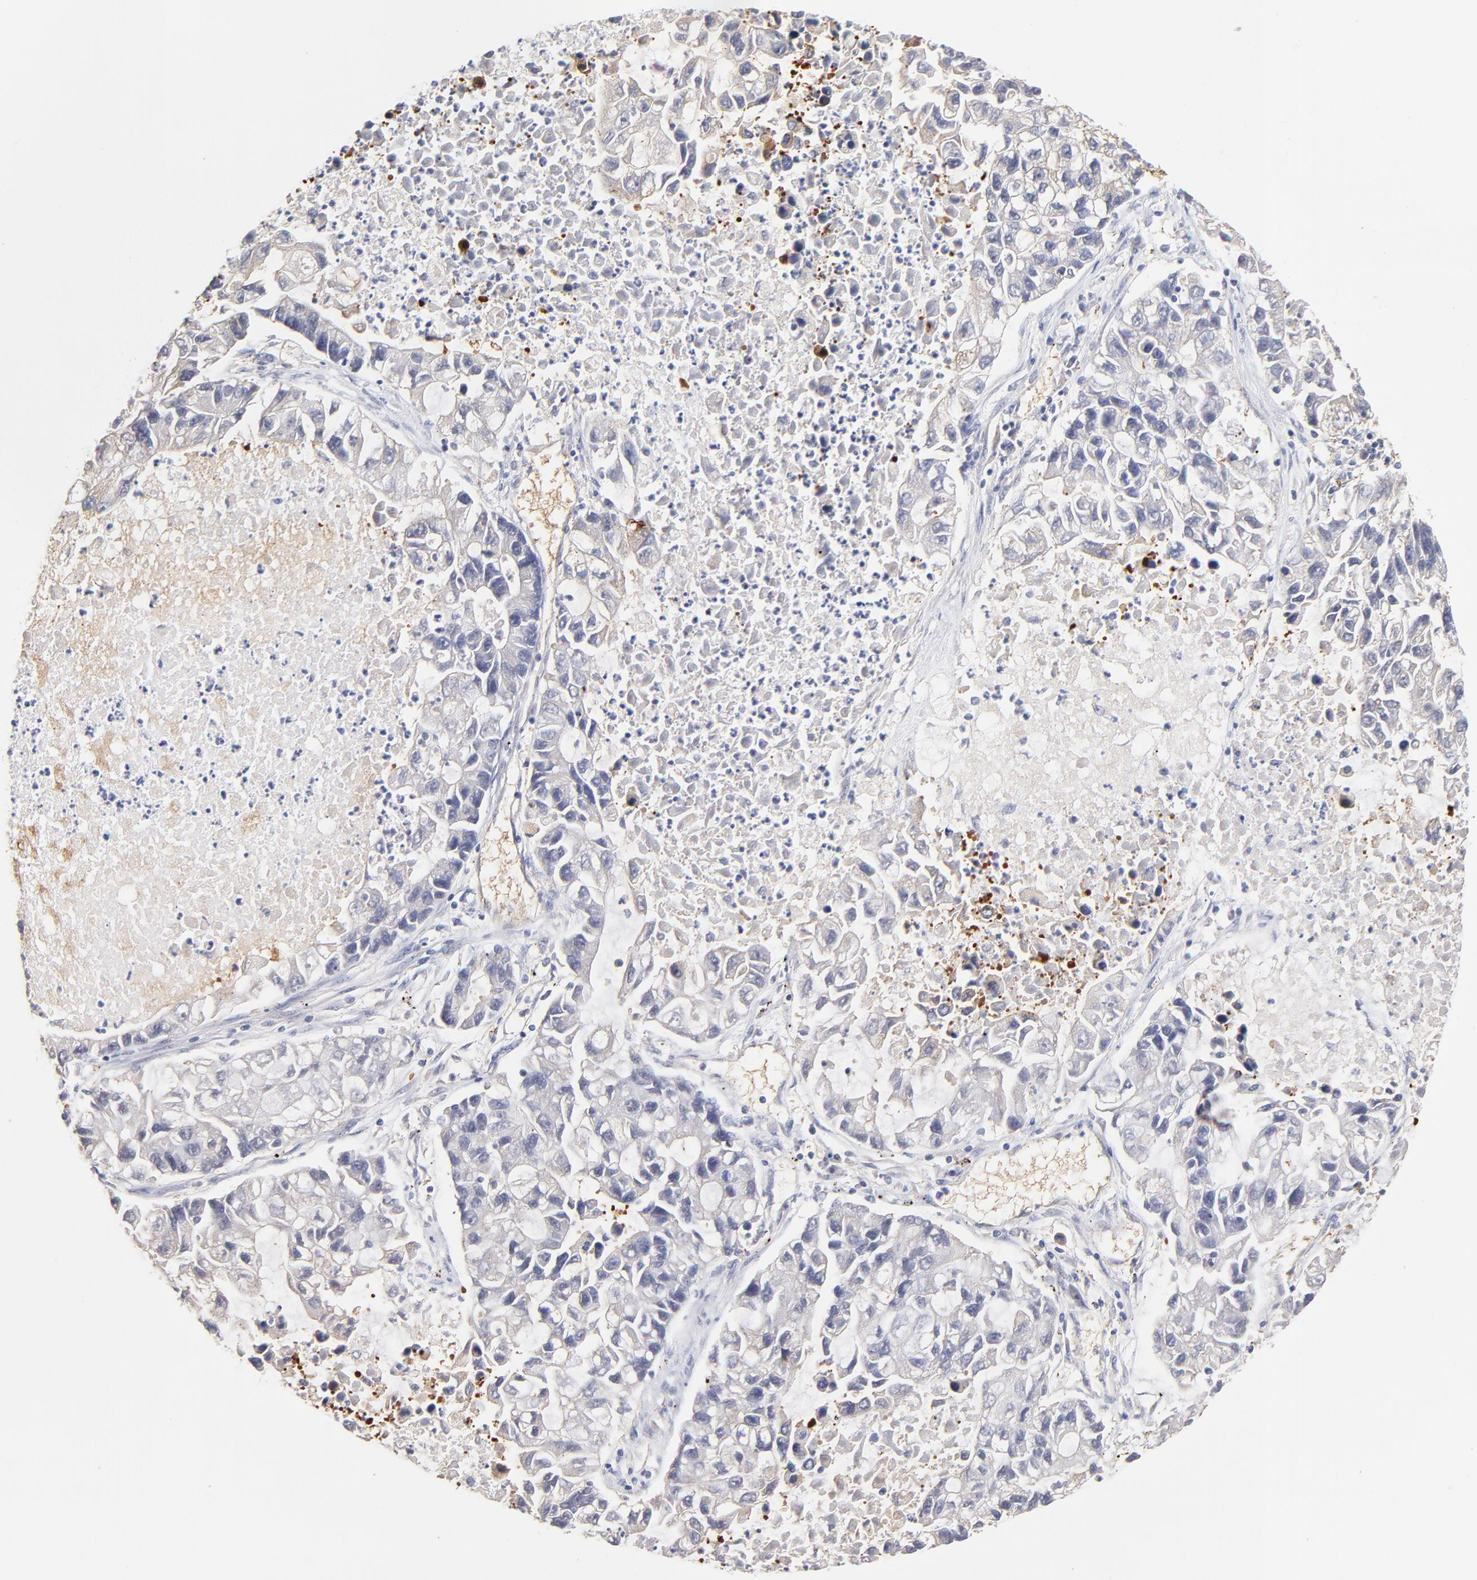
{"staining": {"intensity": "weak", "quantity": ">75%", "location": "cytoplasmic/membranous"}, "tissue": "lung cancer", "cell_type": "Tumor cells", "image_type": "cancer", "snomed": [{"axis": "morphology", "description": "Adenocarcinoma, NOS"}, {"axis": "topography", "description": "Lung"}], "caption": "Immunohistochemical staining of human adenocarcinoma (lung) exhibits low levels of weak cytoplasmic/membranous positivity in about >75% of tumor cells.", "gene": "CD2AP", "patient": {"sex": "female", "age": 51}}